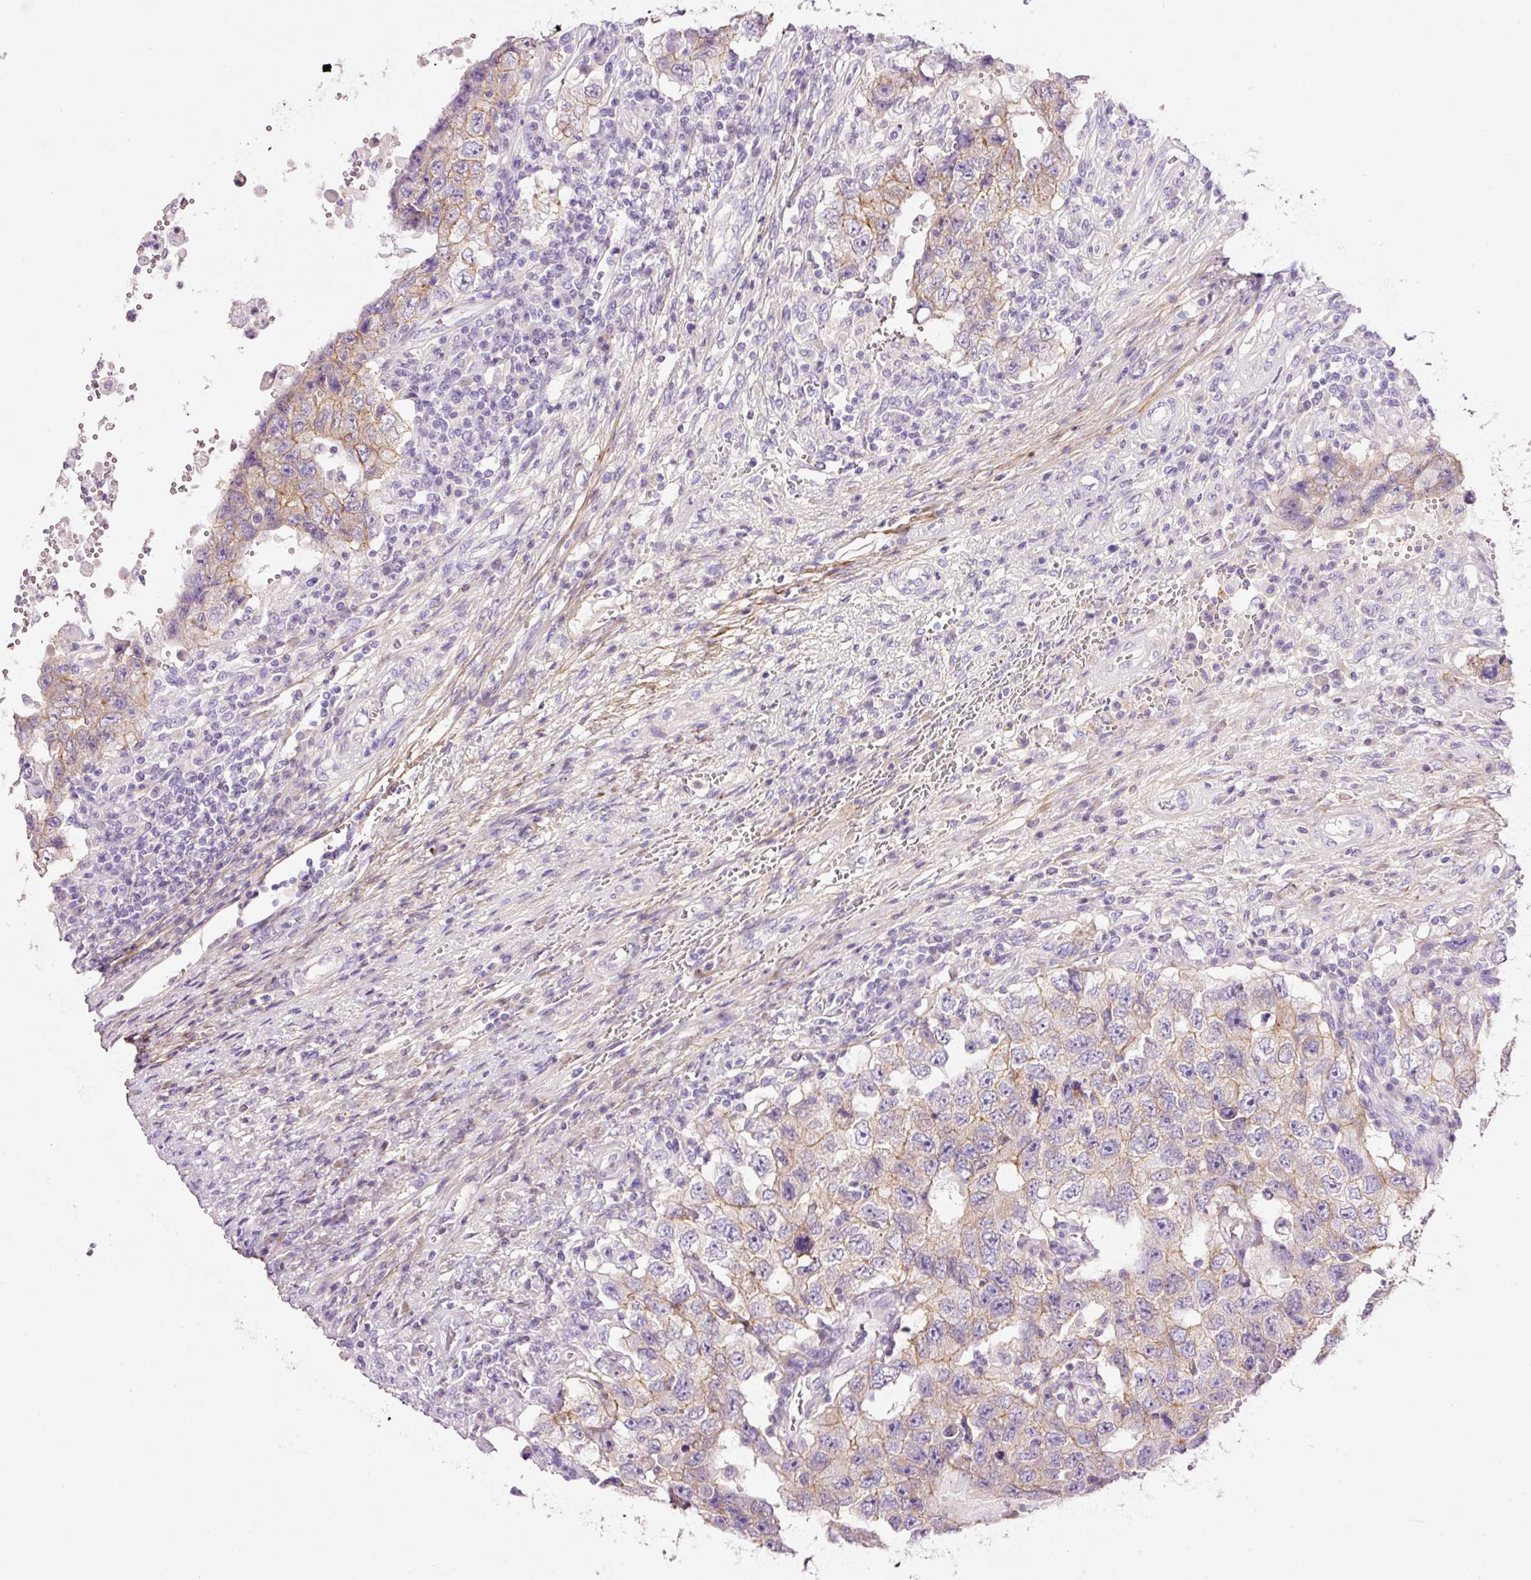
{"staining": {"intensity": "moderate", "quantity": "25%-75%", "location": "cytoplasmic/membranous"}, "tissue": "testis cancer", "cell_type": "Tumor cells", "image_type": "cancer", "snomed": [{"axis": "morphology", "description": "Carcinoma, Embryonal, NOS"}, {"axis": "topography", "description": "Testis"}], "caption": "Moderate cytoplasmic/membranous positivity for a protein is appreciated in approximately 25%-75% of tumor cells of testis cancer (embryonal carcinoma) using IHC.", "gene": "SOS2", "patient": {"sex": "male", "age": 26}}